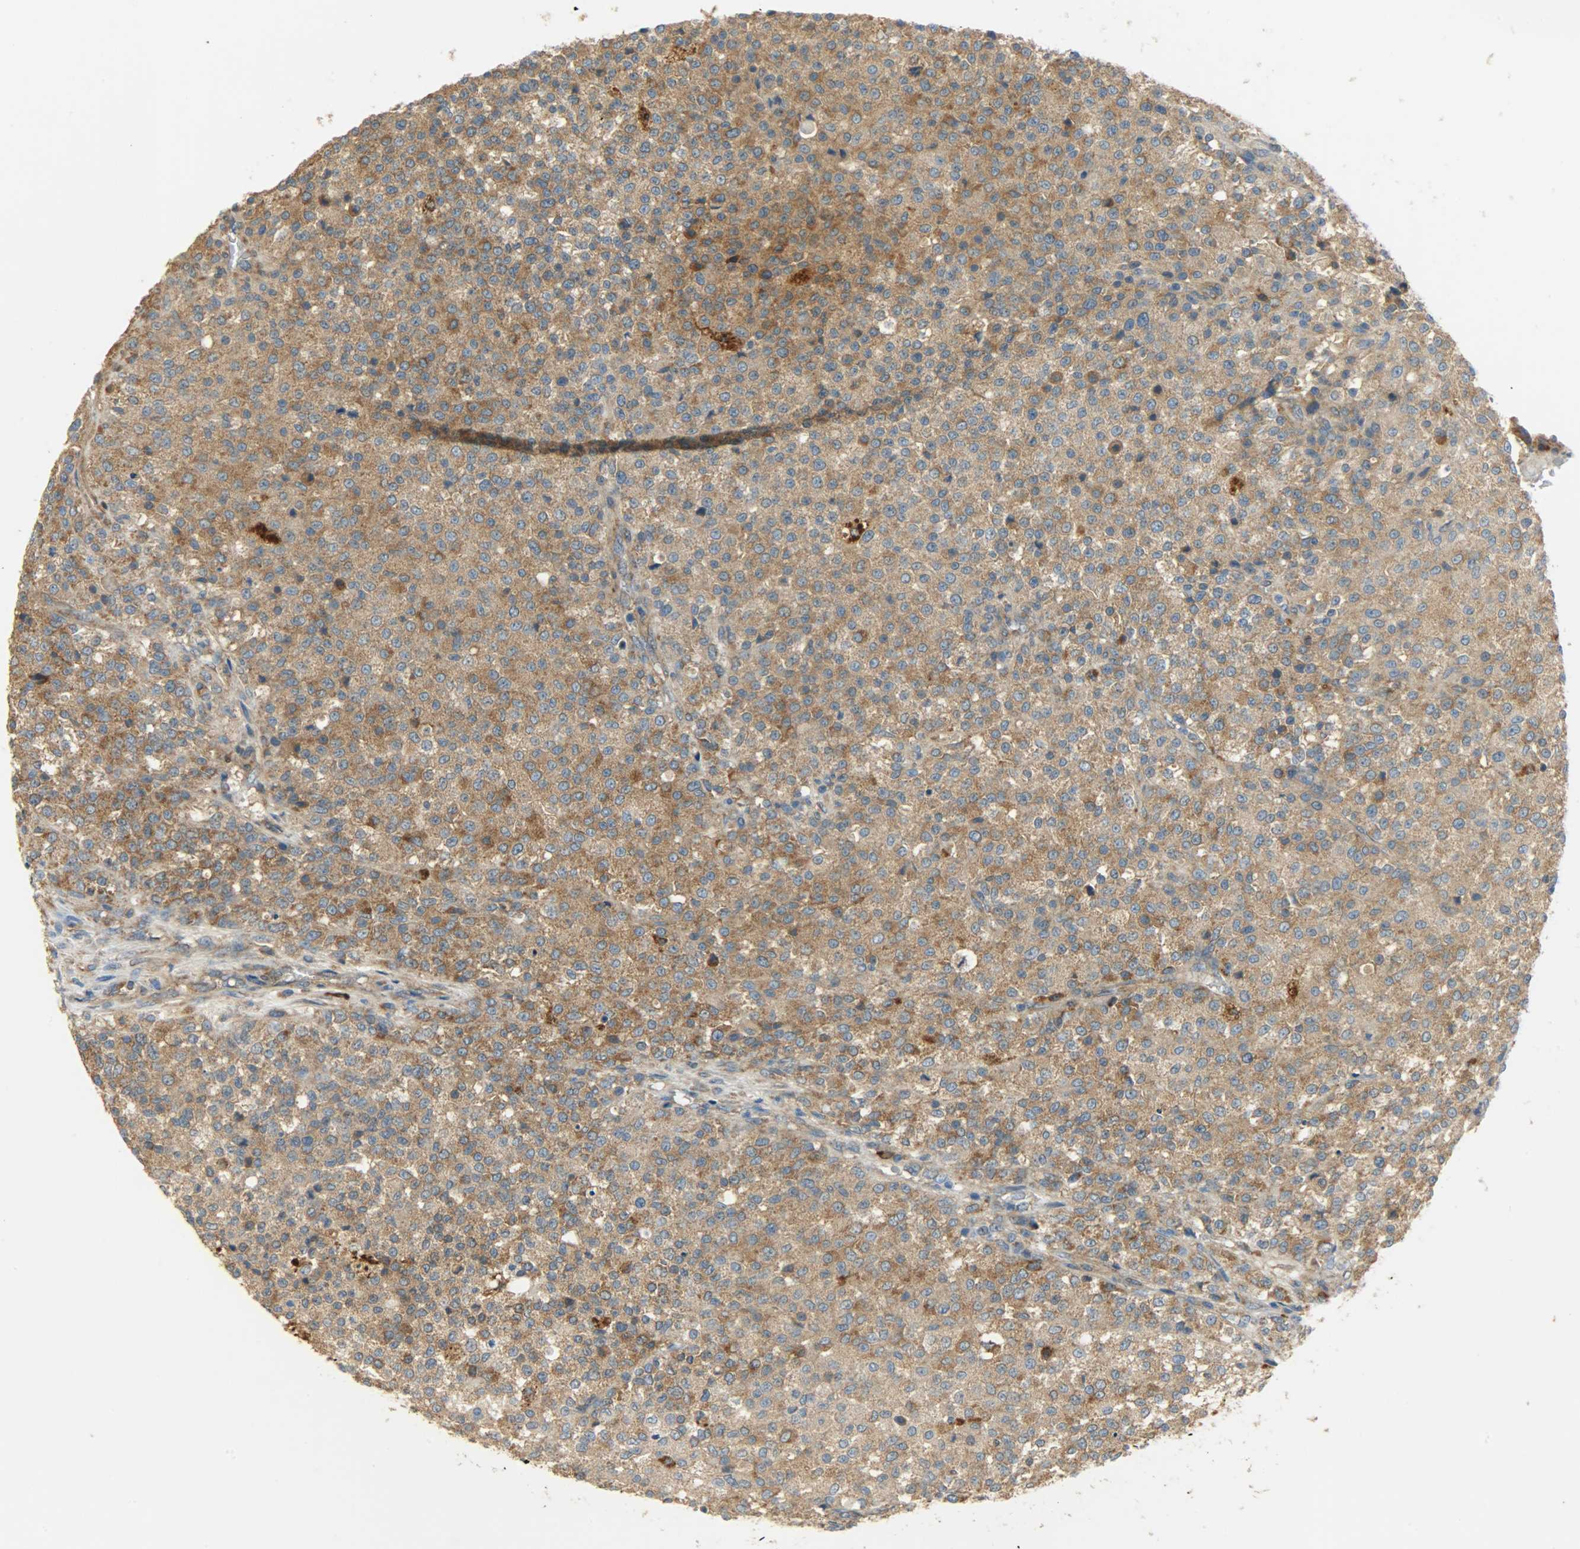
{"staining": {"intensity": "strong", "quantity": ">75%", "location": "cytoplasmic/membranous"}, "tissue": "testis cancer", "cell_type": "Tumor cells", "image_type": "cancer", "snomed": [{"axis": "morphology", "description": "Seminoma, NOS"}, {"axis": "topography", "description": "Testis"}], "caption": "Brown immunohistochemical staining in human testis cancer displays strong cytoplasmic/membranous staining in approximately >75% of tumor cells.", "gene": "C1orf198", "patient": {"sex": "male", "age": 59}}